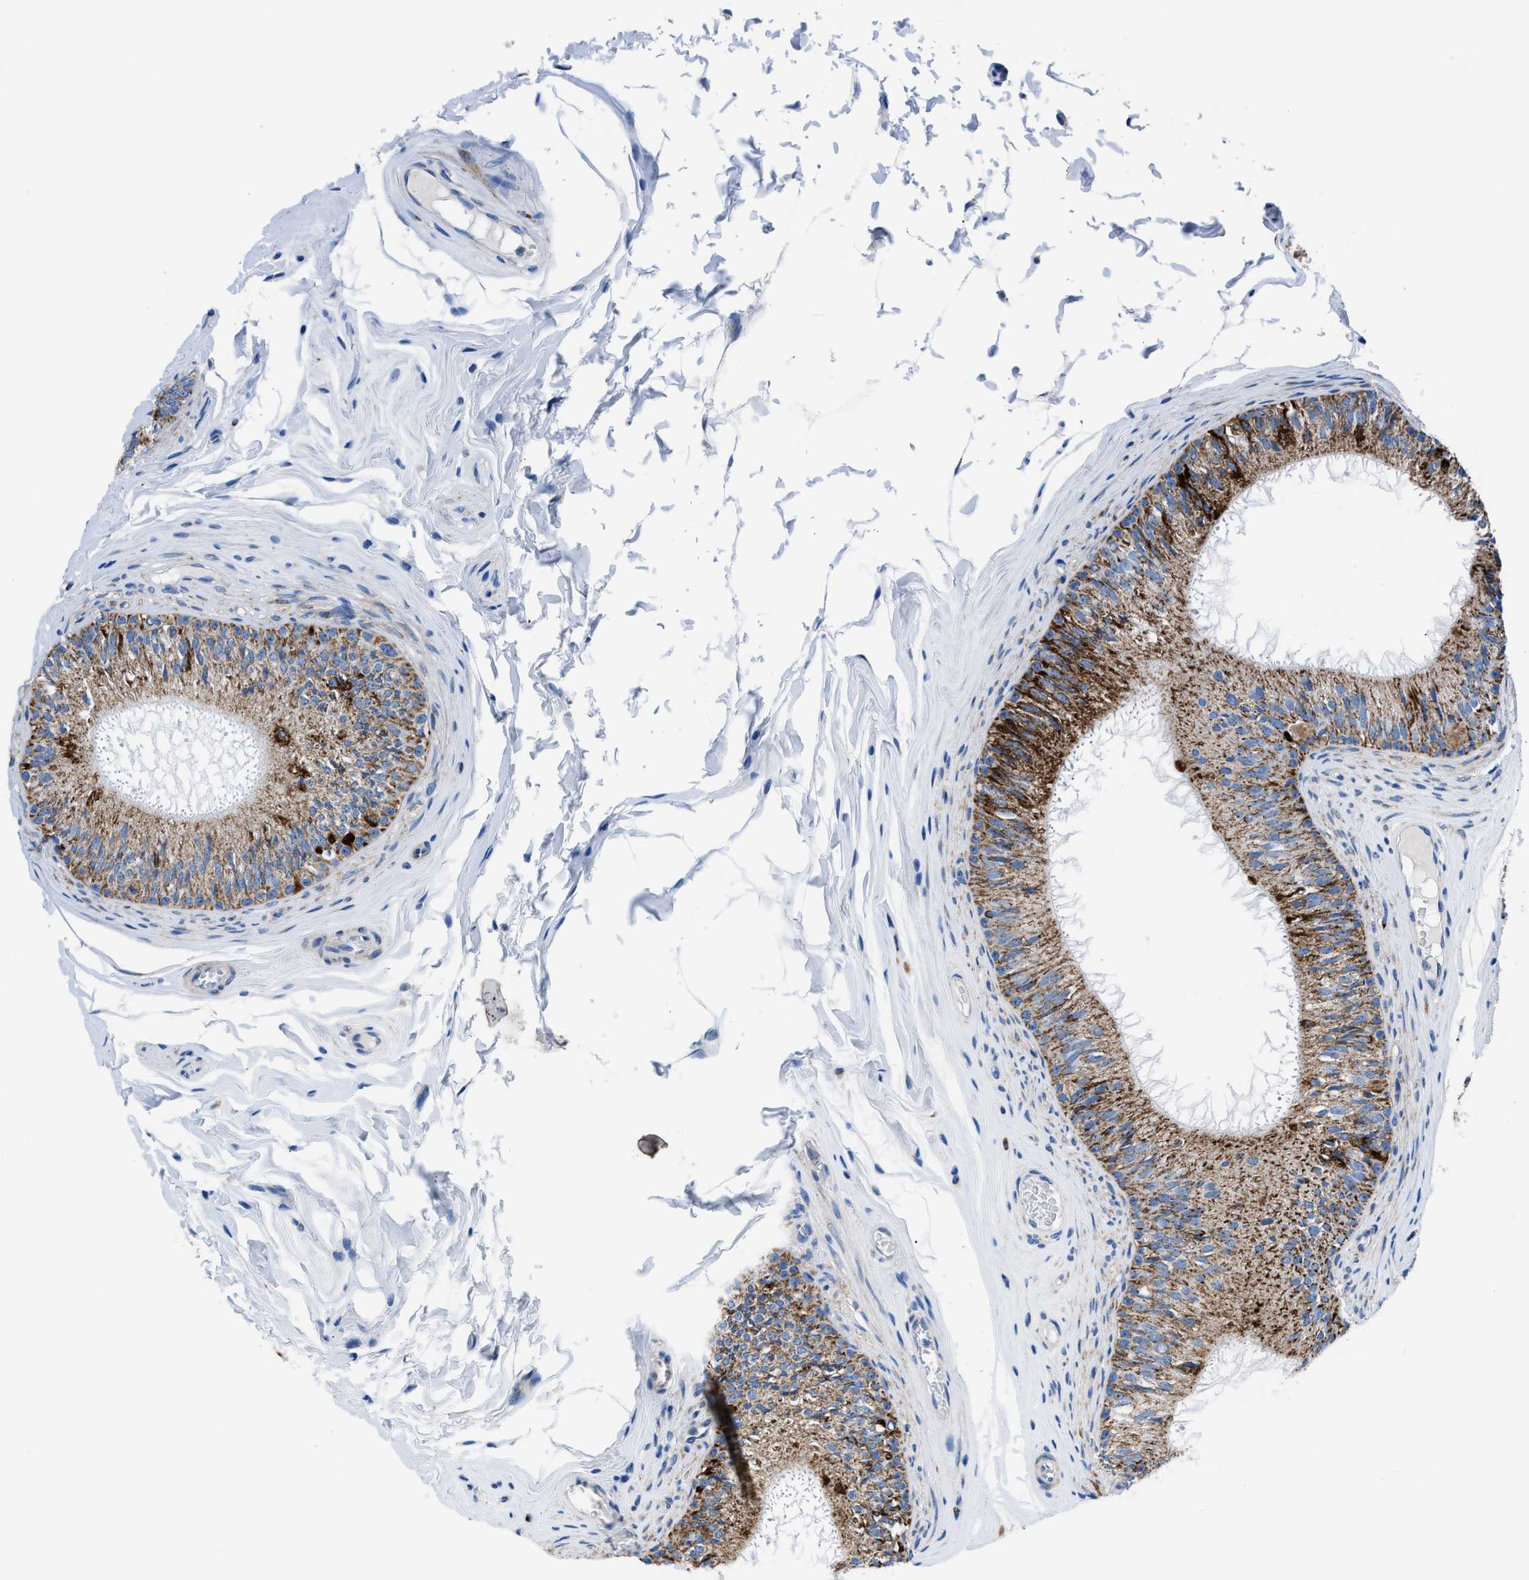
{"staining": {"intensity": "strong", "quantity": "25%-75%", "location": "cytoplasmic/membranous"}, "tissue": "epididymis", "cell_type": "Glandular cells", "image_type": "normal", "snomed": [{"axis": "morphology", "description": "Normal tissue, NOS"}, {"axis": "topography", "description": "Testis"}, {"axis": "topography", "description": "Epididymis"}], "caption": "Immunohistochemistry (IHC) photomicrograph of benign human epididymis stained for a protein (brown), which reveals high levels of strong cytoplasmic/membranous expression in approximately 25%-75% of glandular cells.", "gene": "ZDHHC3", "patient": {"sex": "male", "age": 36}}